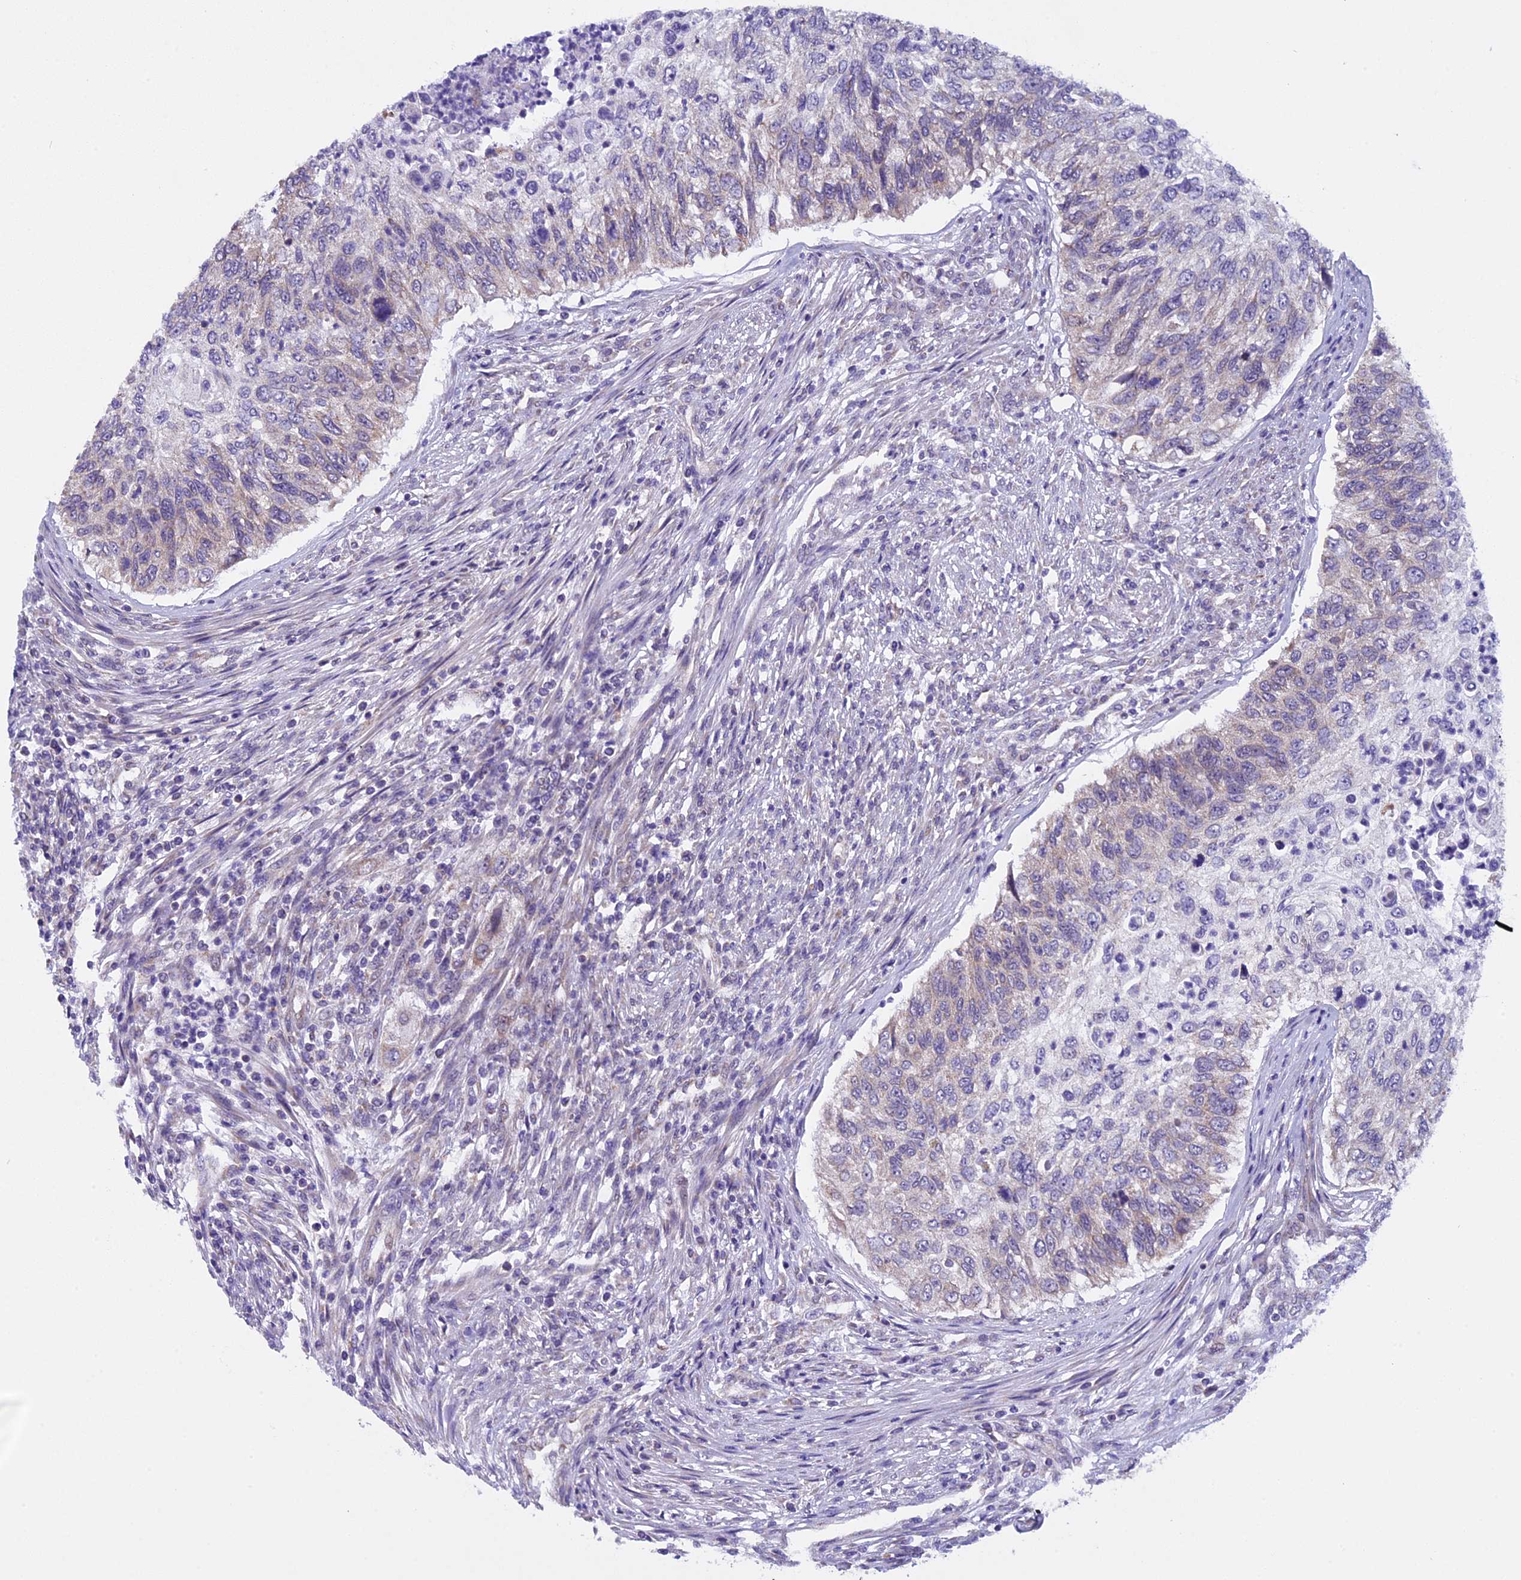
{"staining": {"intensity": "weak", "quantity": "<25%", "location": "cytoplasmic/membranous"}, "tissue": "urothelial cancer", "cell_type": "Tumor cells", "image_type": "cancer", "snomed": [{"axis": "morphology", "description": "Urothelial carcinoma, High grade"}, {"axis": "topography", "description": "Urinary bladder"}], "caption": "This is an IHC image of urothelial cancer. There is no expression in tumor cells.", "gene": "ZNF317", "patient": {"sex": "female", "age": 60}}